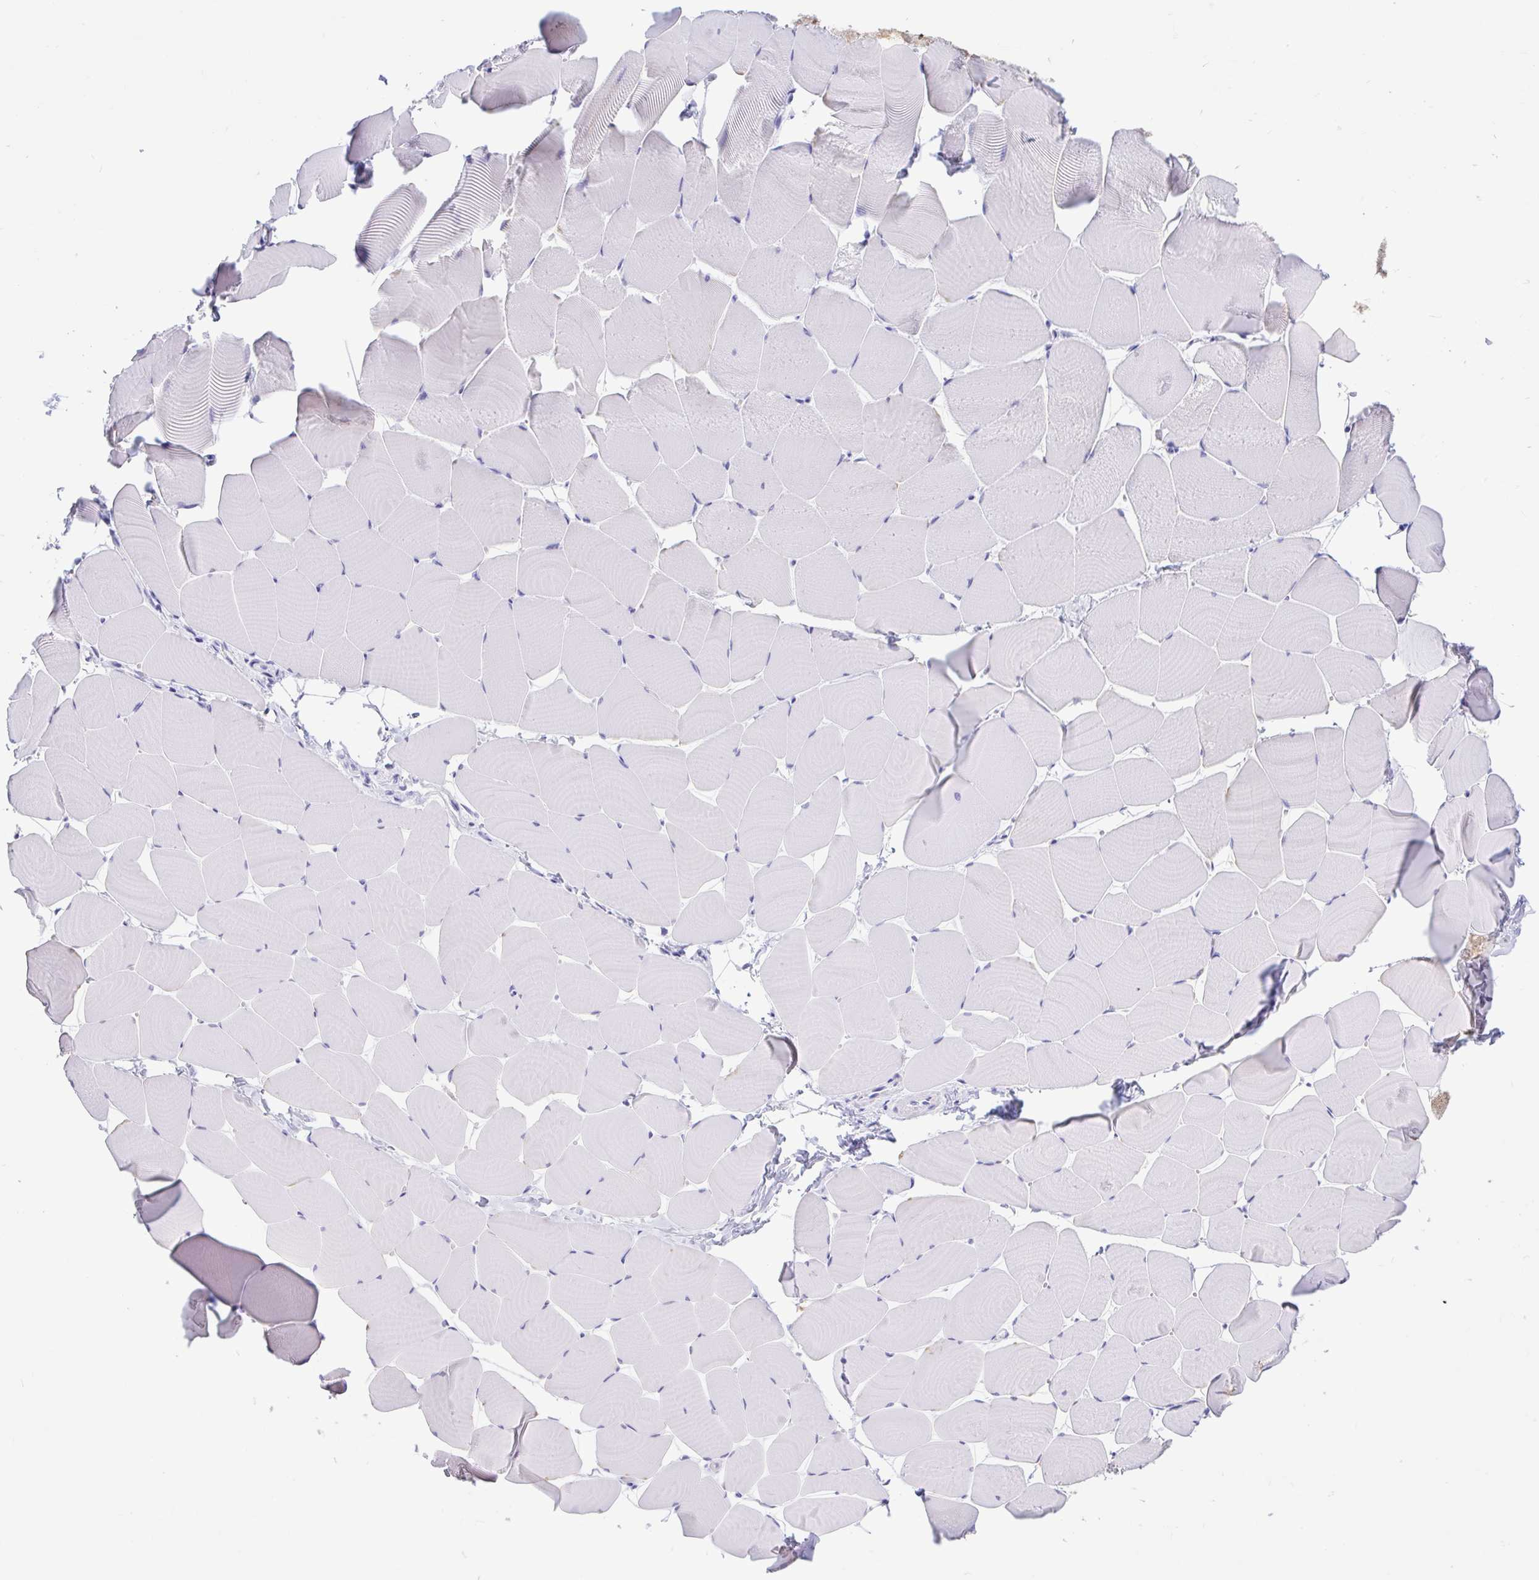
{"staining": {"intensity": "negative", "quantity": "none", "location": "none"}, "tissue": "skeletal muscle", "cell_type": "Myocytes", "image_type": "normal", "snomed": [{"axis": "morphology", "description": "Normal tissue, NOS"}, {"axis": "topography", "description": "Skeletal muscle"}], "caption": "IHC photomicrograph of normal skeletal muscle: human skeletal muscle stained with DAB (3,3'-diaminobenzidine) exhibits no significant protein positivity in myocytes.", "gene": "ENSG00000274792", "patient": {"sex": "male", "age": 25}}